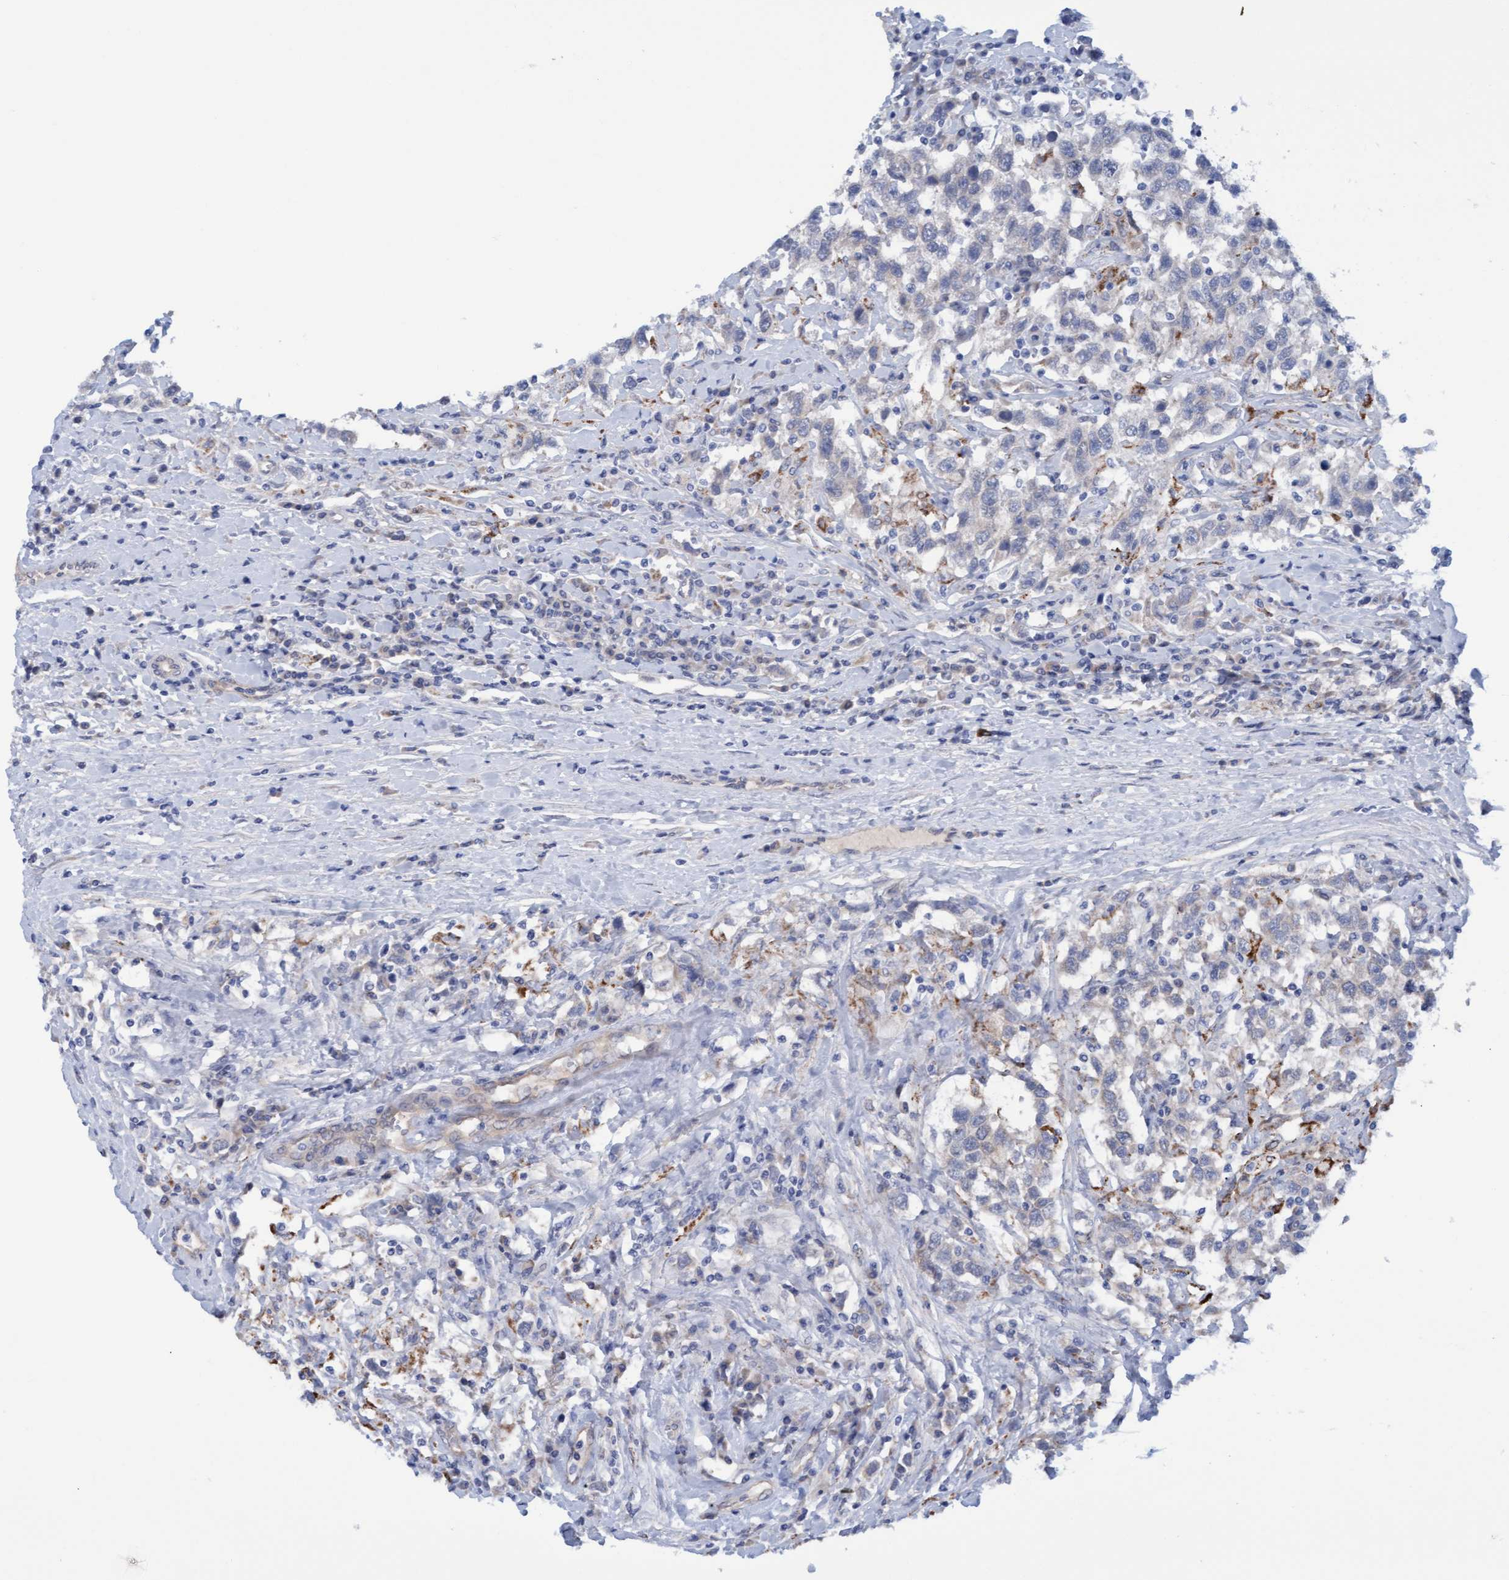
{"staining": {"intensity": "negative", "quantity": "none", "location": "none"}, "tissue": "testis cancer", "cell_type": "Tumor cells", "image_type": "cancer", "snomed": [{"axis": "morphology", "description": "Seminoma, NOS"}, {"axis": "topography", "description": "Testis"}], "caption": "Immunohistochemistry (IHC) of seminoma (testis) exhibits no positivity in tumor cells.", "gene": "STXBP1", "patient": {"sex": "male", "age": 41}}